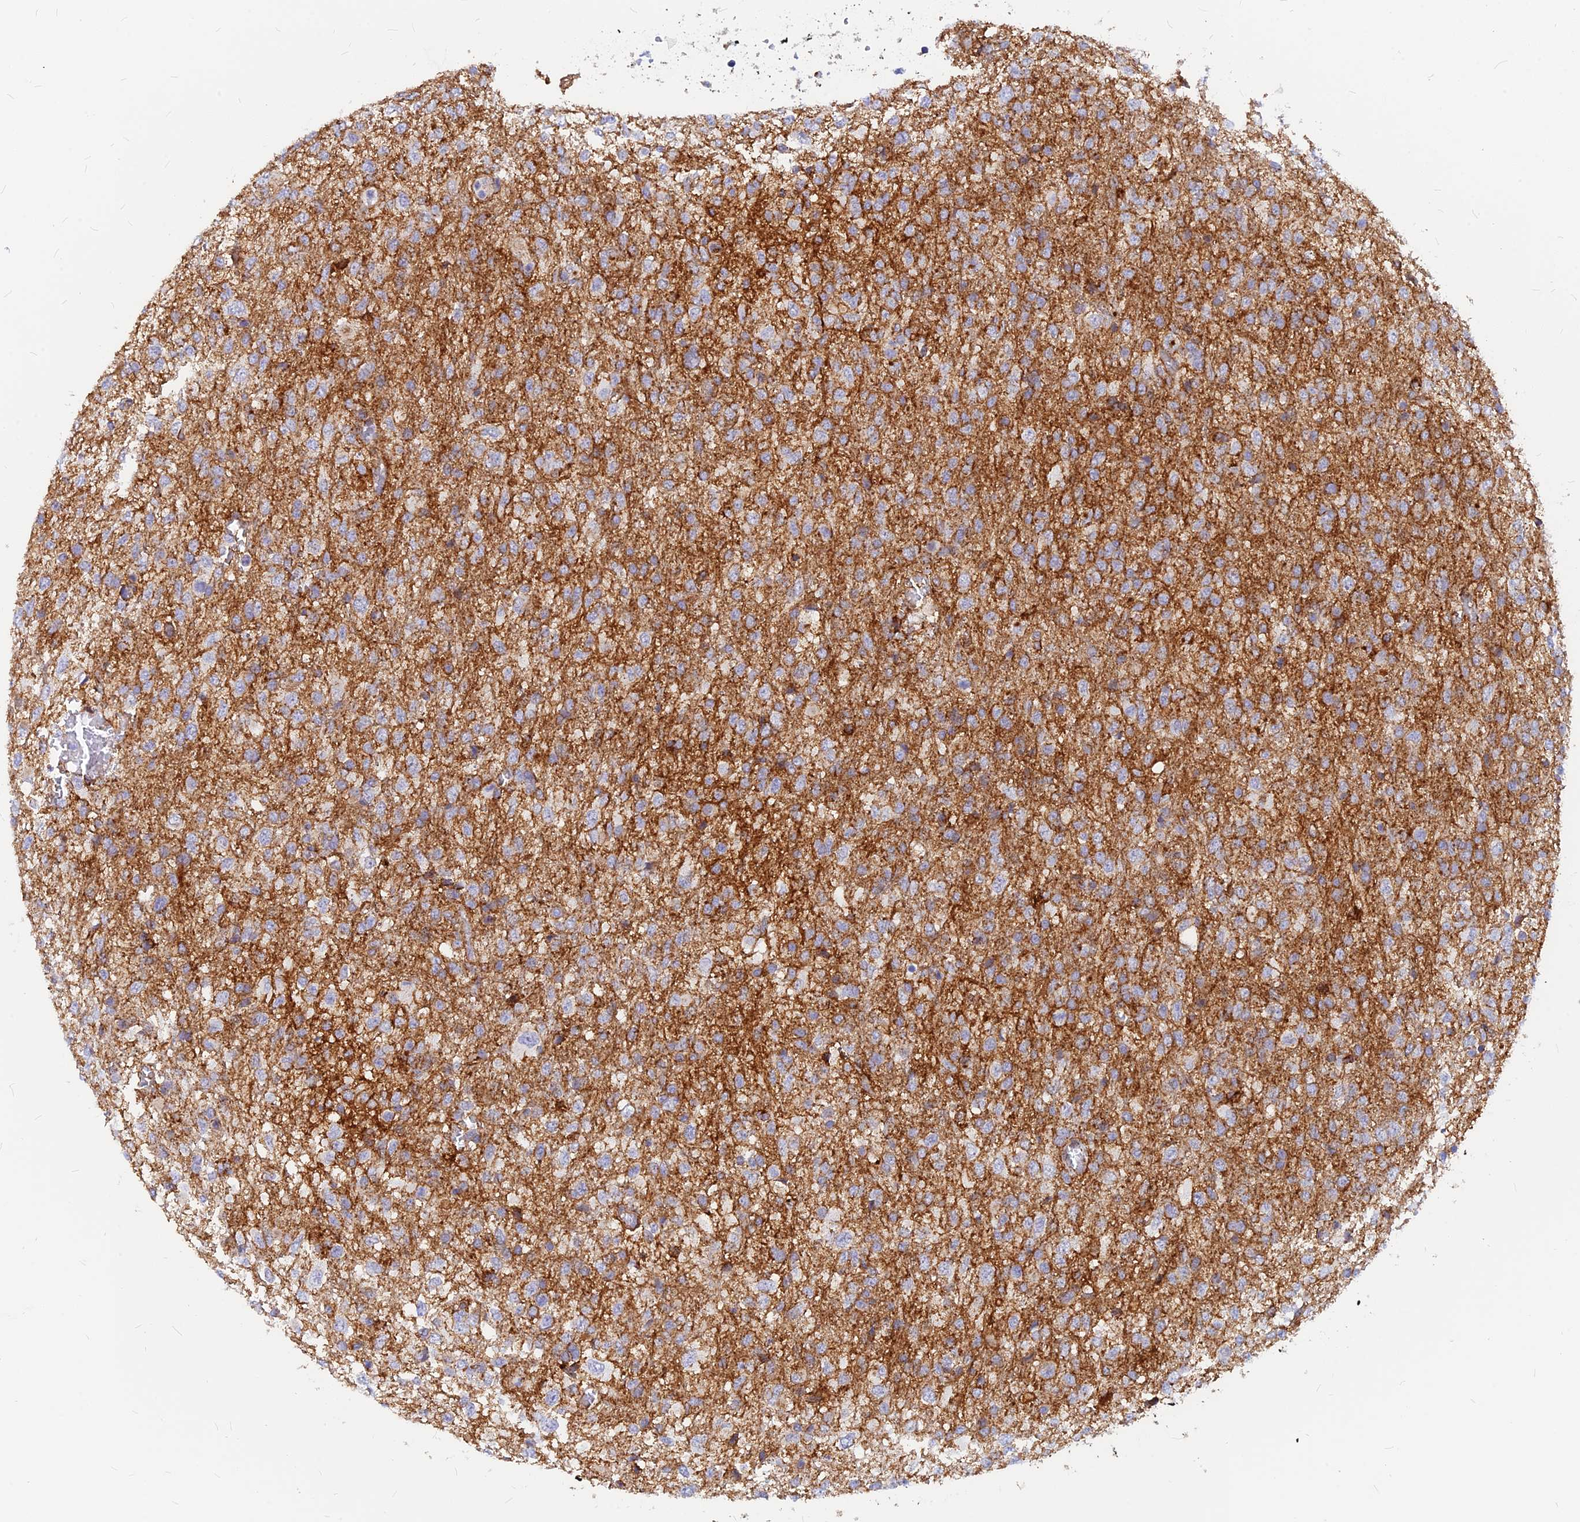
{"staining": {"intensity": "moderate", "quantity": "<25%", "location": "cytoplasmic/membranous"}, "tissue": "glioma", "cell_type": "Tumor cells", "image_type": "cancer", "snomed": [{"axis": "morphology", "description": "Glioma, malignant, High grade"}, {"axis": "topography", "description": "Brain"}], "caption": "Glioma stained with a protein marker displays moderate staining in tumor cells.", "gene": "VSTM2L", "patient": {"sex": "female", "age": 74}}